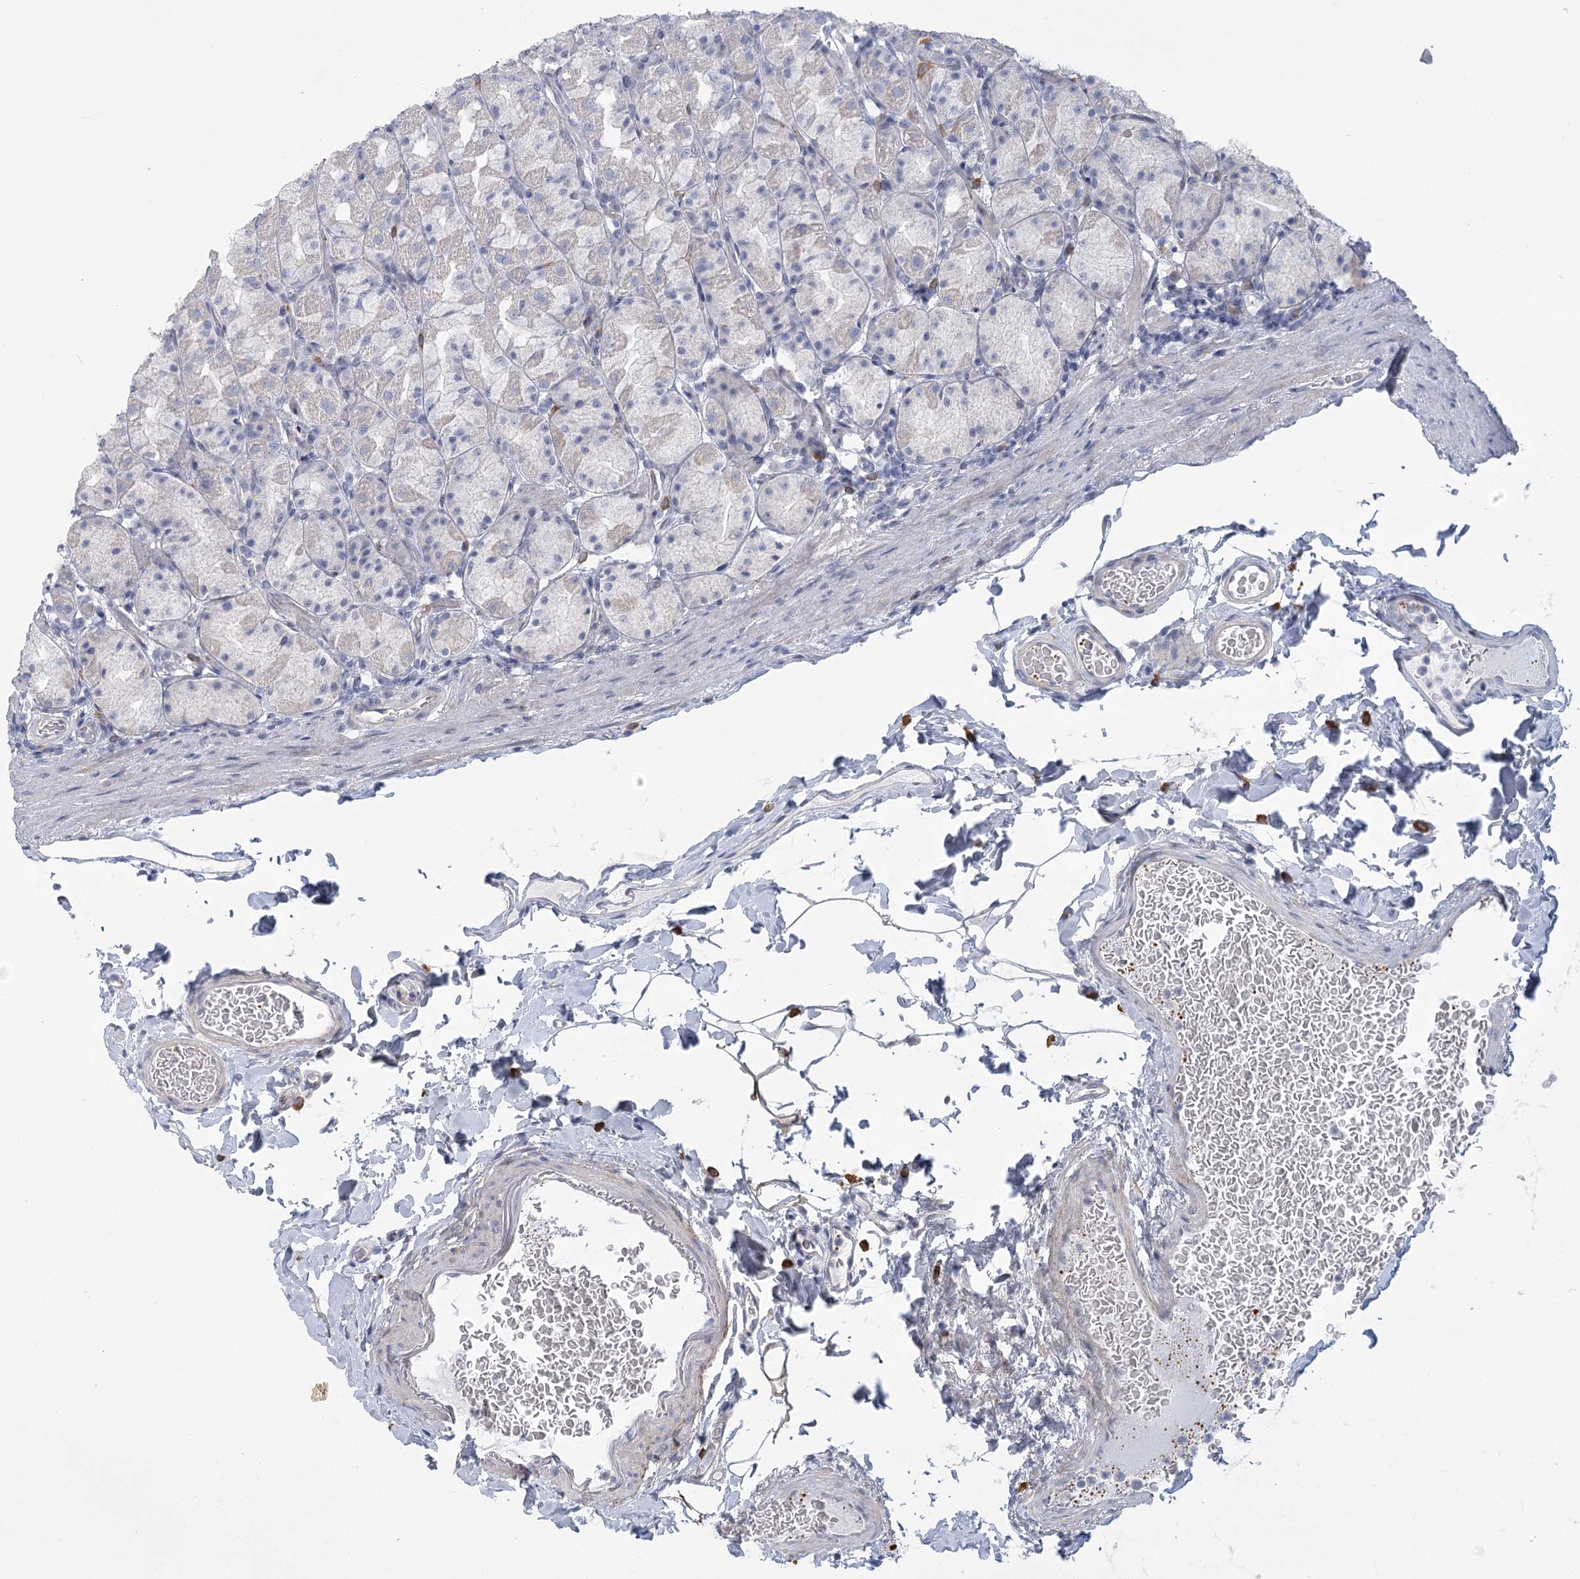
{"staining": {"intensity": "negative", "quantity": "none", "location": "none"}, "tissue": "stomach", "cell_type": "Glandular cells", "image_type": "normal", "snomed": [{"axis": "morphology", "description": "Normal tissue, NOS"}, {"axis": "topography", "description": "Stomach, upper"}], "caption": "This is an immunohistochemistry histopathology image of benign stomach. There is no expression in glandular cells.", "gene": "FAM76B", "patient": {"sex": "male", "age": 68}}